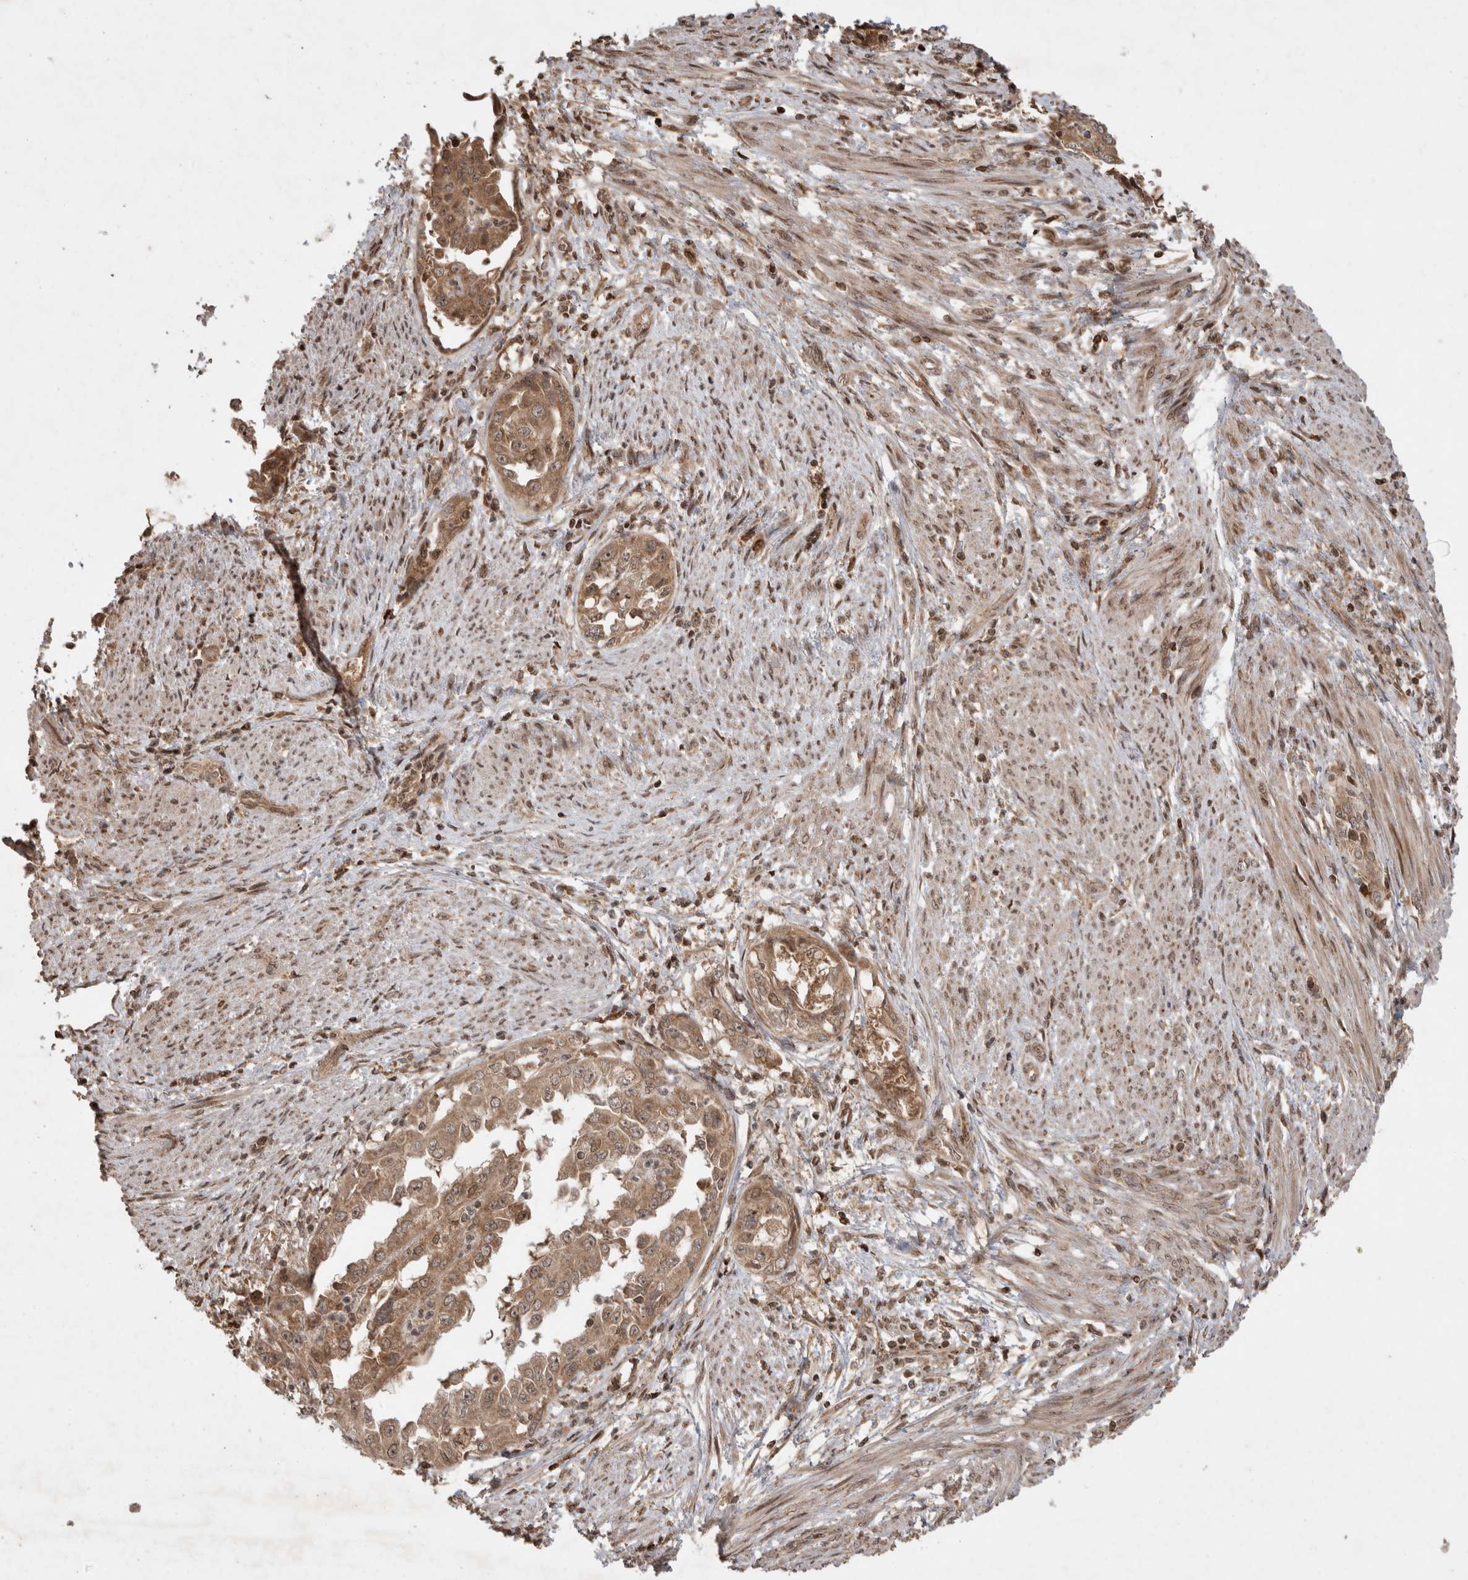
{"staining": {"intensity": "moderate", "quantity": ">75%", "location": "cytoplasmic/membranous"}, "tissue": "endometrial cancer", "cell_type": "Tumor cells", "image_type": "cancer", "snomed": [{"axis": "morphology", "description": "Adenocarcinoma, NOS"}, {"axis": "topography", "description": "Endometrium"}], "caption": "Immunohistochemical staining of endometrial cancer (adenocarcinoma) exhibits moderate cytoplasmic/membranous protein expression in approximately >75% of tumor cells. (DAB IHC, brown staining for protein, blue staining for nuclei).", "gene": "FAM221A", "patient": {"sex": "female", "age": 85}}